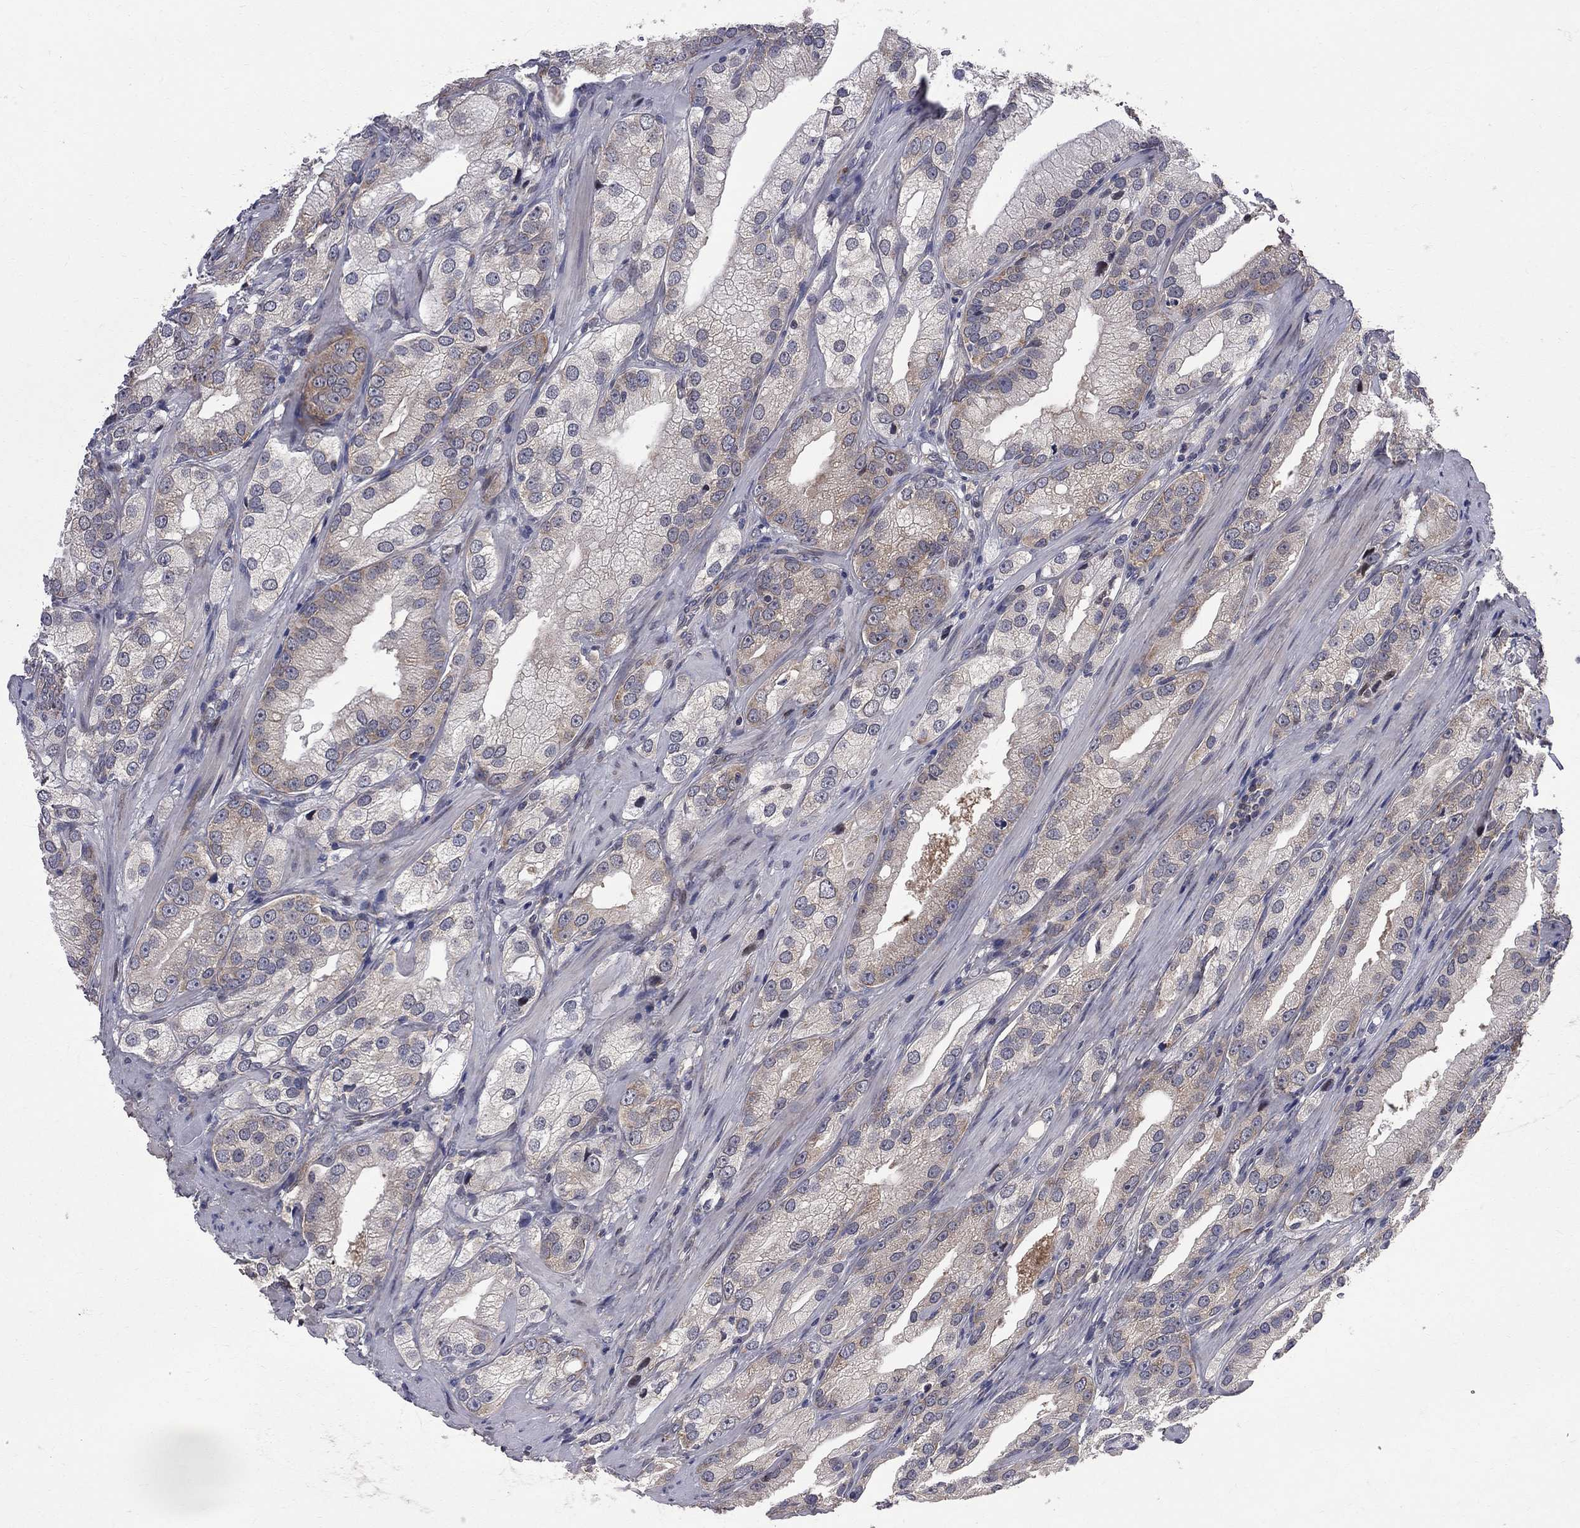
{"staining": {"intensity": "moderate", "quantity": "<25%", "location": "cytoplasmic/membranous"}, "tissue": "prostate cancer", "cell_type": "Tumor cells", "image_type": "cancer", "snomed": [{"axis": "morphology", "description": "Adenocarcinoma, High grade"}, {"axis": "topography", "description": "Prostate and seminal vesicle, NOS"}], "caption": "The image exhibits staining of prostate cancer, revealing moderate cytoplasmic/membranous protein expression (brown color) within tumor cells.", "gene": "CNOT11", "patient": {"sex": "male", "age": 62}}